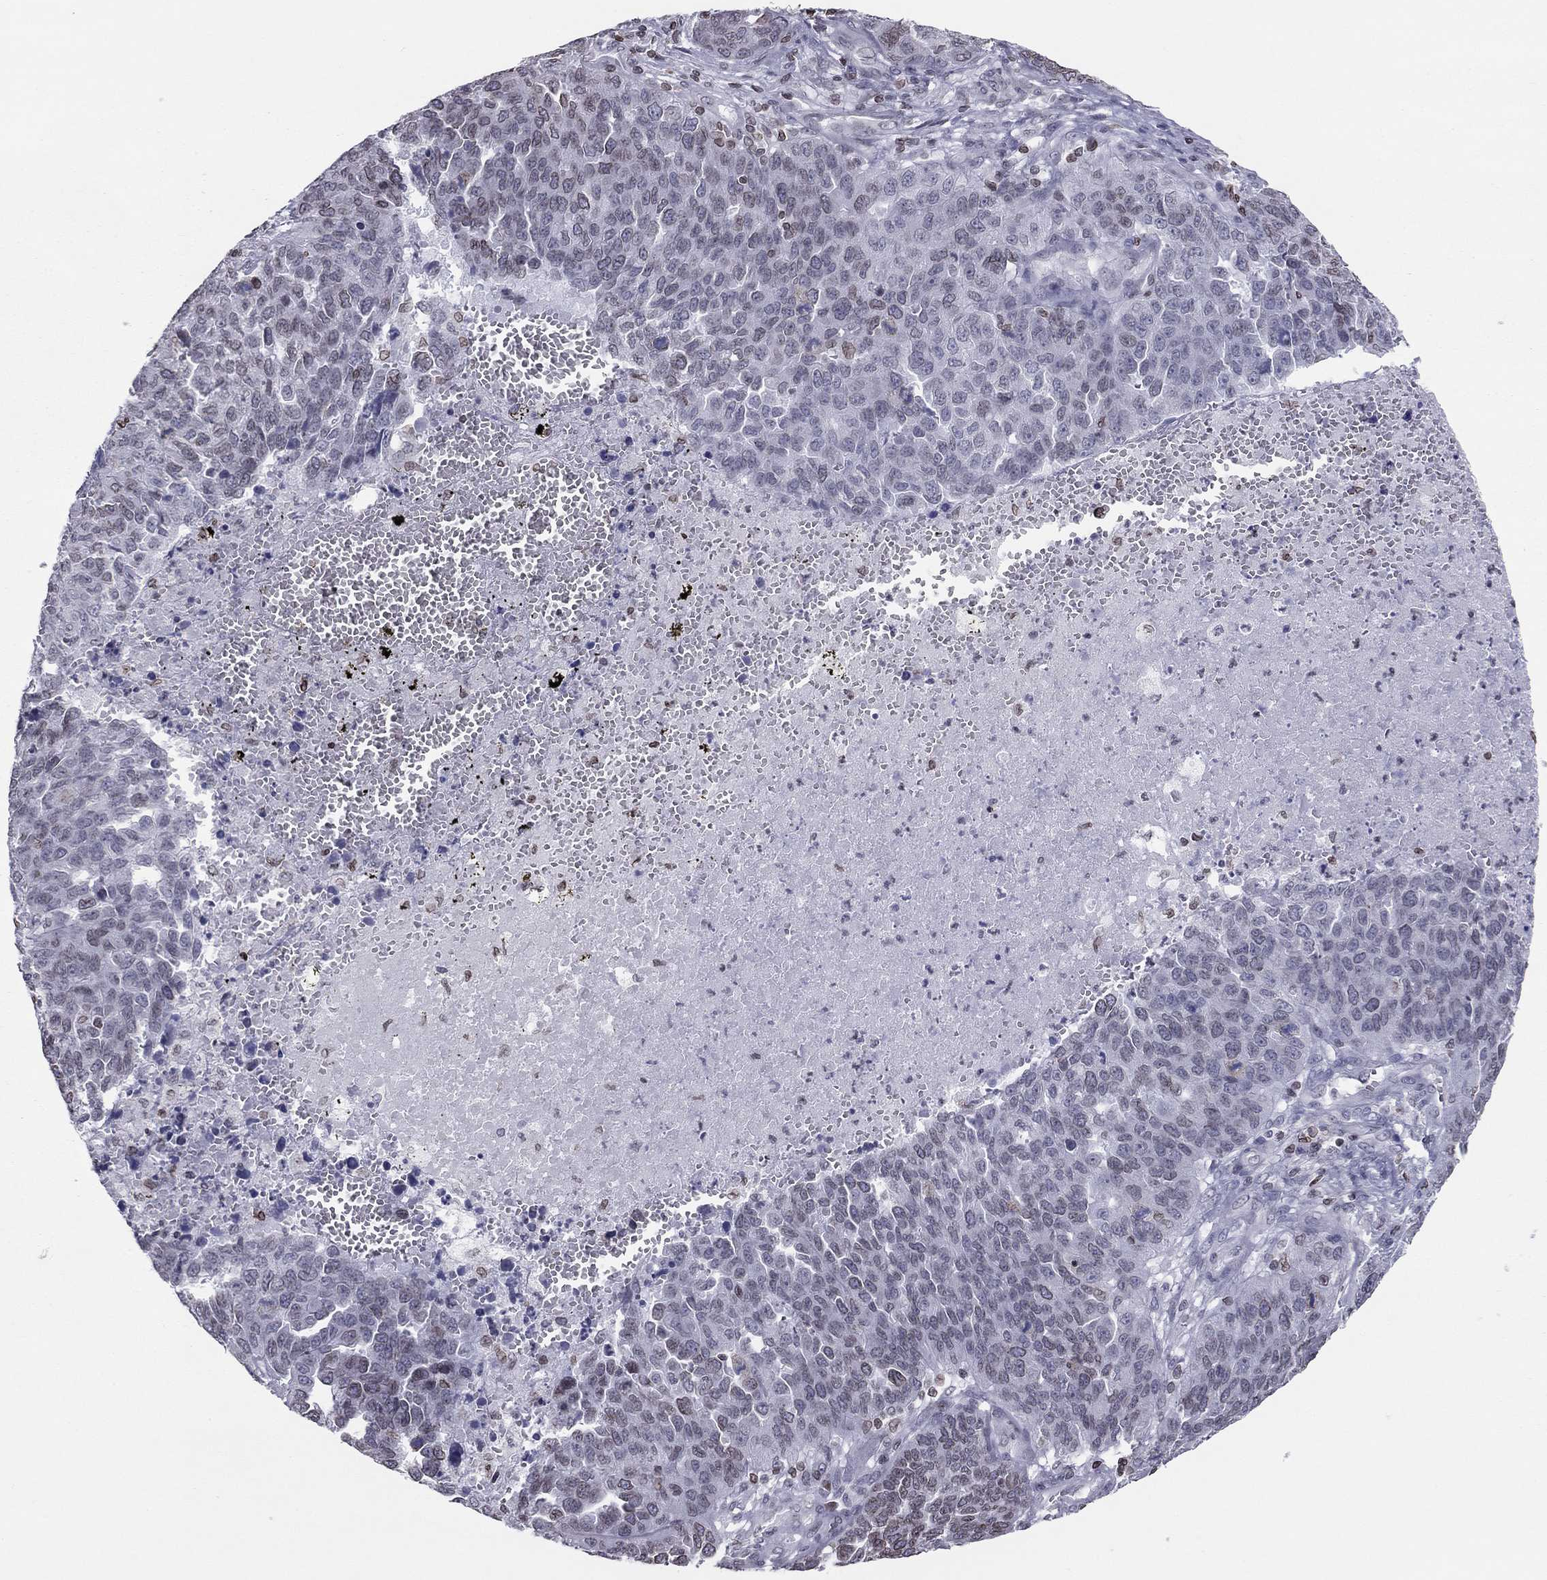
{"staining": {"intensity": "moderate", "quantity": "<25%", "location": "cytoplasmic/membranous,nuclear"}, "tissue": "ovarian cancer", "cell_type": "Tumor cells", "image_type": "cancer", "snomed": [{"axis": "morphology", "description": "Cystadenocarcinoma, serous, NOS"}, {"axis": "topography", "description": "Ovary"}], "caption": "This photomicrograph shows ovarian serous cystadenocarcinoma stained with IHC to label a protein in brown. The cytoplasmic/membranous and nuclear of tumor cells show moderate positivity for the protein. Nuclei are counter-stained blue.", "gene": "ESPL1", "patient": {"sex": "female", "age": 87}}